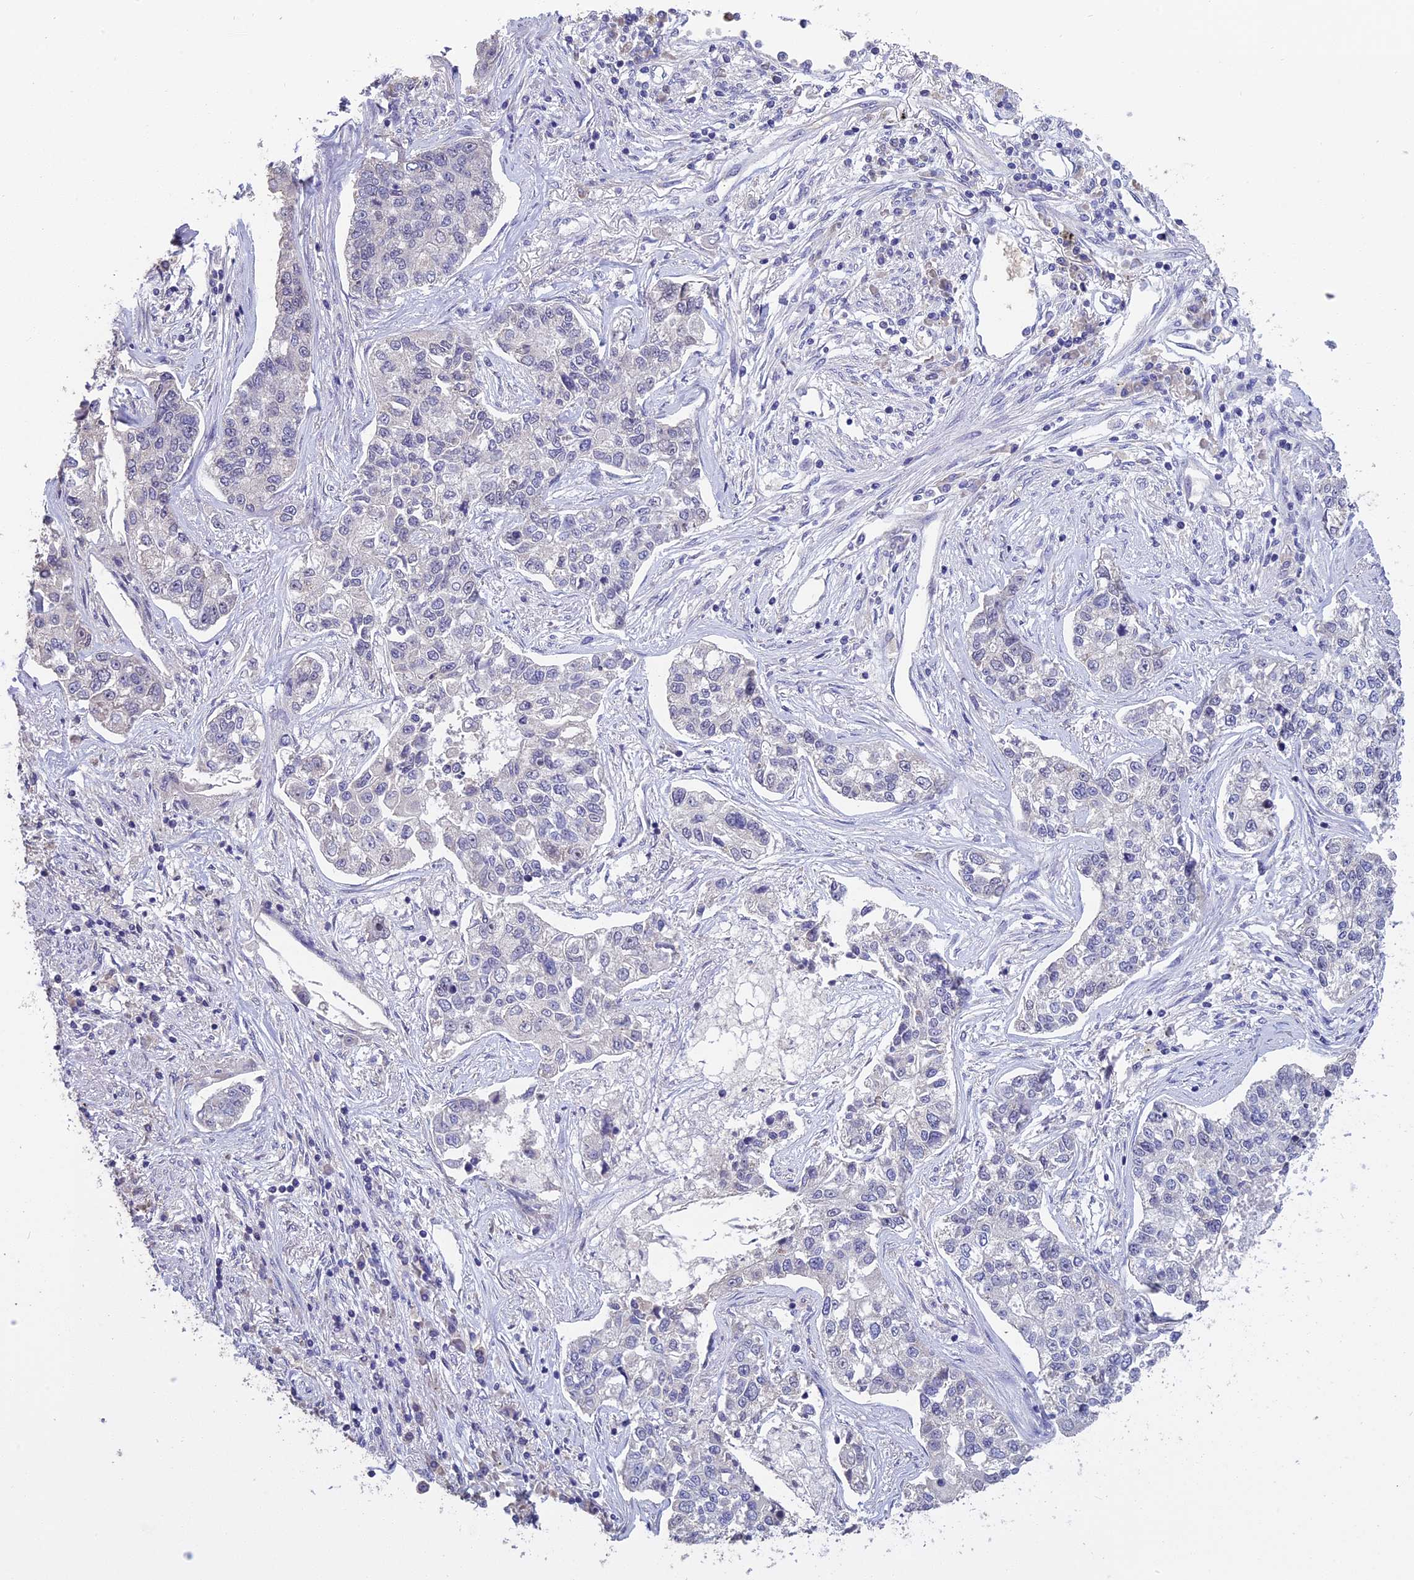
{"staining": {"intensity": "negative", "quantity": "none", "location": "none"}, "tissue": "lung cancer", "cell_type": "Tumor cells", "image_type": "cancer", "snomed": [{"axis": "morphology", "description": "Adenocarcinoma, NOS"}, {"axis": "topography", "description": "Lung"}], "caption": "This micrograph is of adenocarcinoma (lung) stained with immunohistochemistry (IHC) to label a protein in brown with the nuclei are counter-stained blue. There is no staining in tumor cells.", "gene": "KNOP1", "patient": {"sex": "male", "age": 49}}